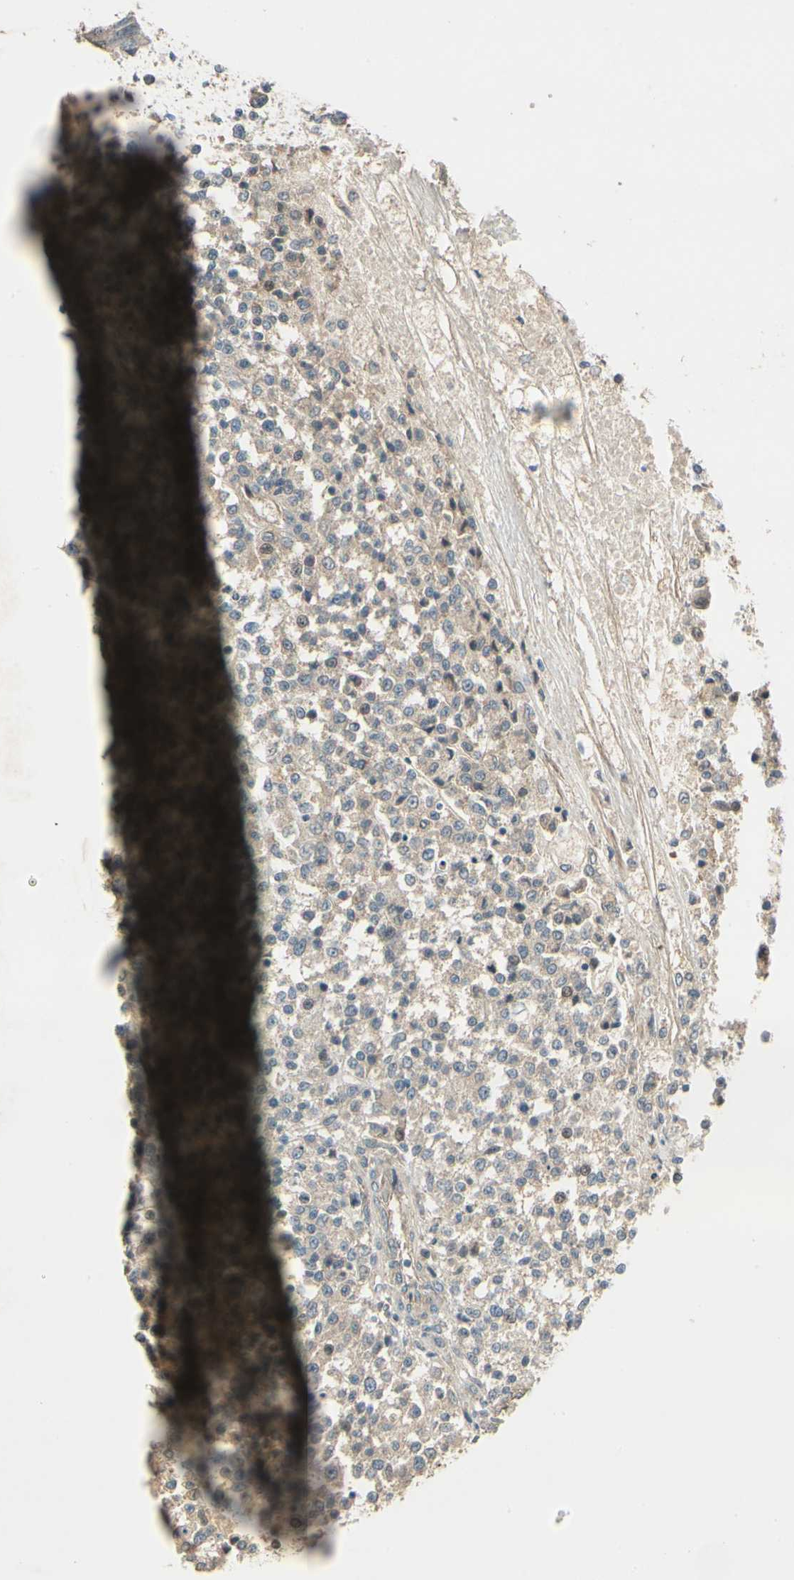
{"staining": {"intensity": "weak", "quantity": ">75%", "location": "cytoplasmic/membranous"}, "tissue": "testis cancer", "cell_type": "Tumor cells", "image_type": "cancer", "snomed": [{"axis": "morphology", "description": "Seminoma, NOS"}, {"axis": "topography", "description": "Testis"}], "caption": "Seminoma (testis) was stained to show a protein in brown. There is low levels of weak cytoplasmic/membranous positivity in approximately >75% of tumor cells.", "gene": "ACVR1", "patient": {"sex": "male", "age": 59}}